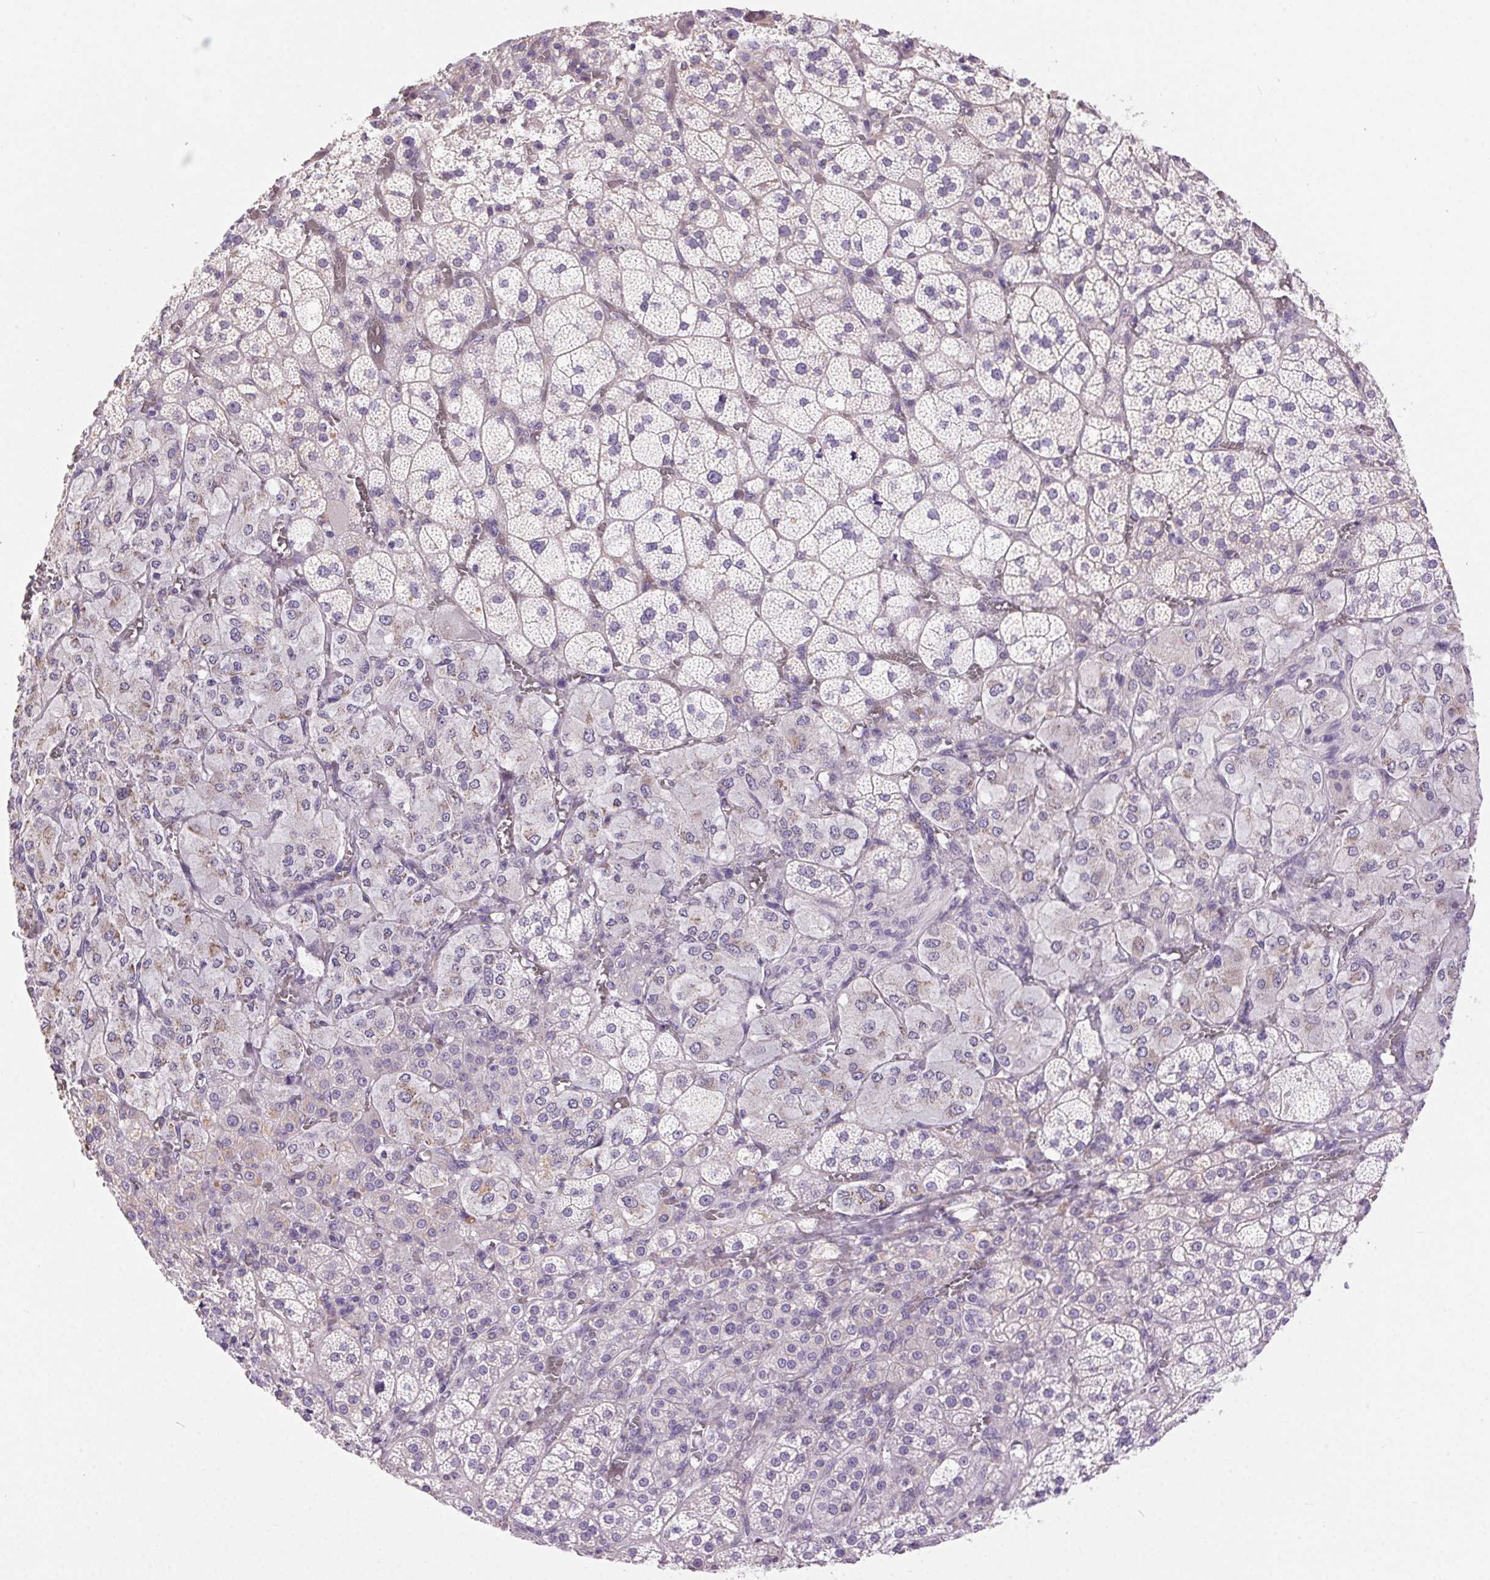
{"staining": {"intensity": "weak", "quantity": "<25%", "location": "cytoplasmic/membranous"}, "tissue": "adrenal gland", "cell_type": "Glandular cells", "image_type": "normal", "snomed": [{"axis": "morphology", "description": "Normal tissue, NOS"}, {"axis": "topography", "description": "Adrenal gland"}], "caption": "Micrograph shows no protein positivity in glandular cells of unremarkable adrenal gland.", "gene": "SNX31", "patient": {"sex": "female", "age": 60}}